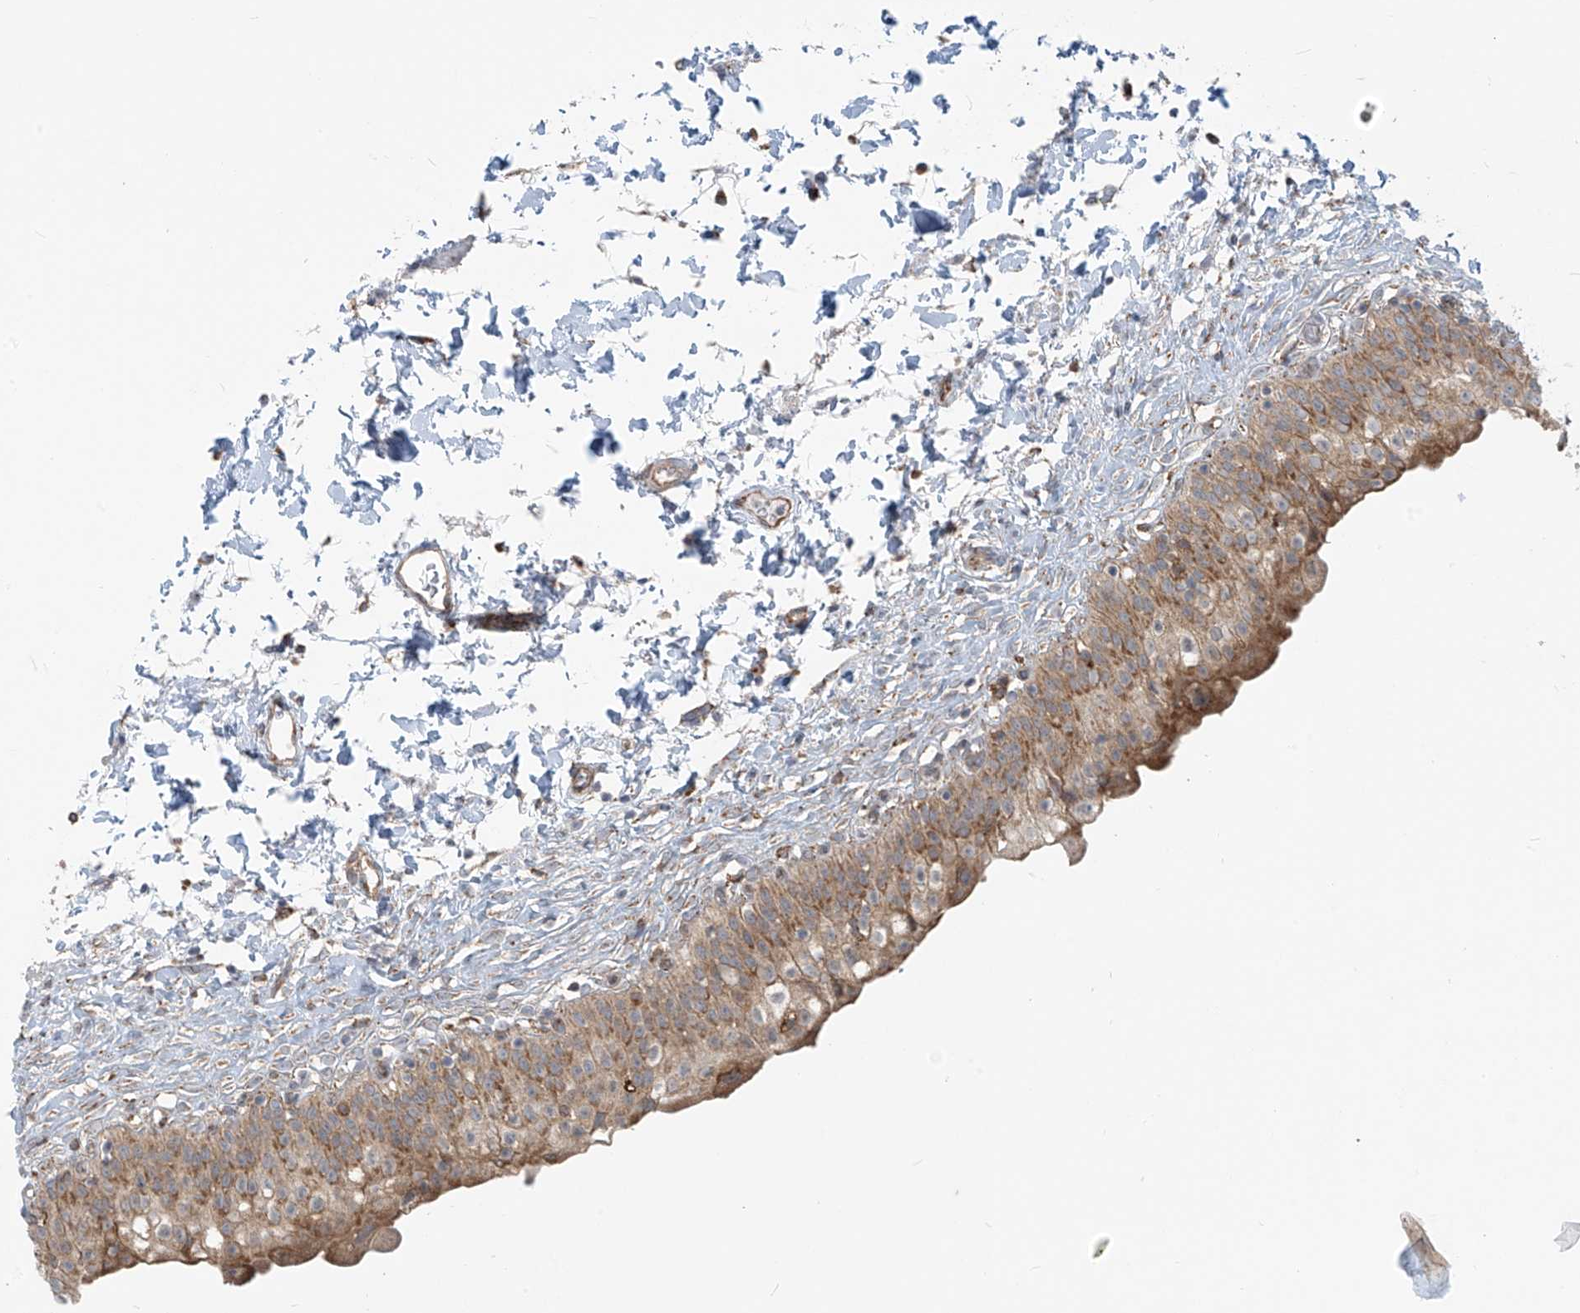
{"staining": {"intensity": "moderate", "quantity": ">75%", "location": "cytoplasmic/membranous"}, "tissue": "urinary bladder", "cell_type": "Urothelial cells", "image_type": "normal", "snomed": [{"axis": "morphology", "description": "Normal tissue, NOS"}, {"axis": "topography", "description": "Urinary bladder"}], "caption": "An immunohistochemistry (IHC) photomicrograph of benign tissue is shown. Protein staining in brown highlights moderate cytoplasmic/membranous positivity in urinary bladder within urothelial cells.", "gene": "KATNIP", "patient": {"sex": "male", "age": 55}}